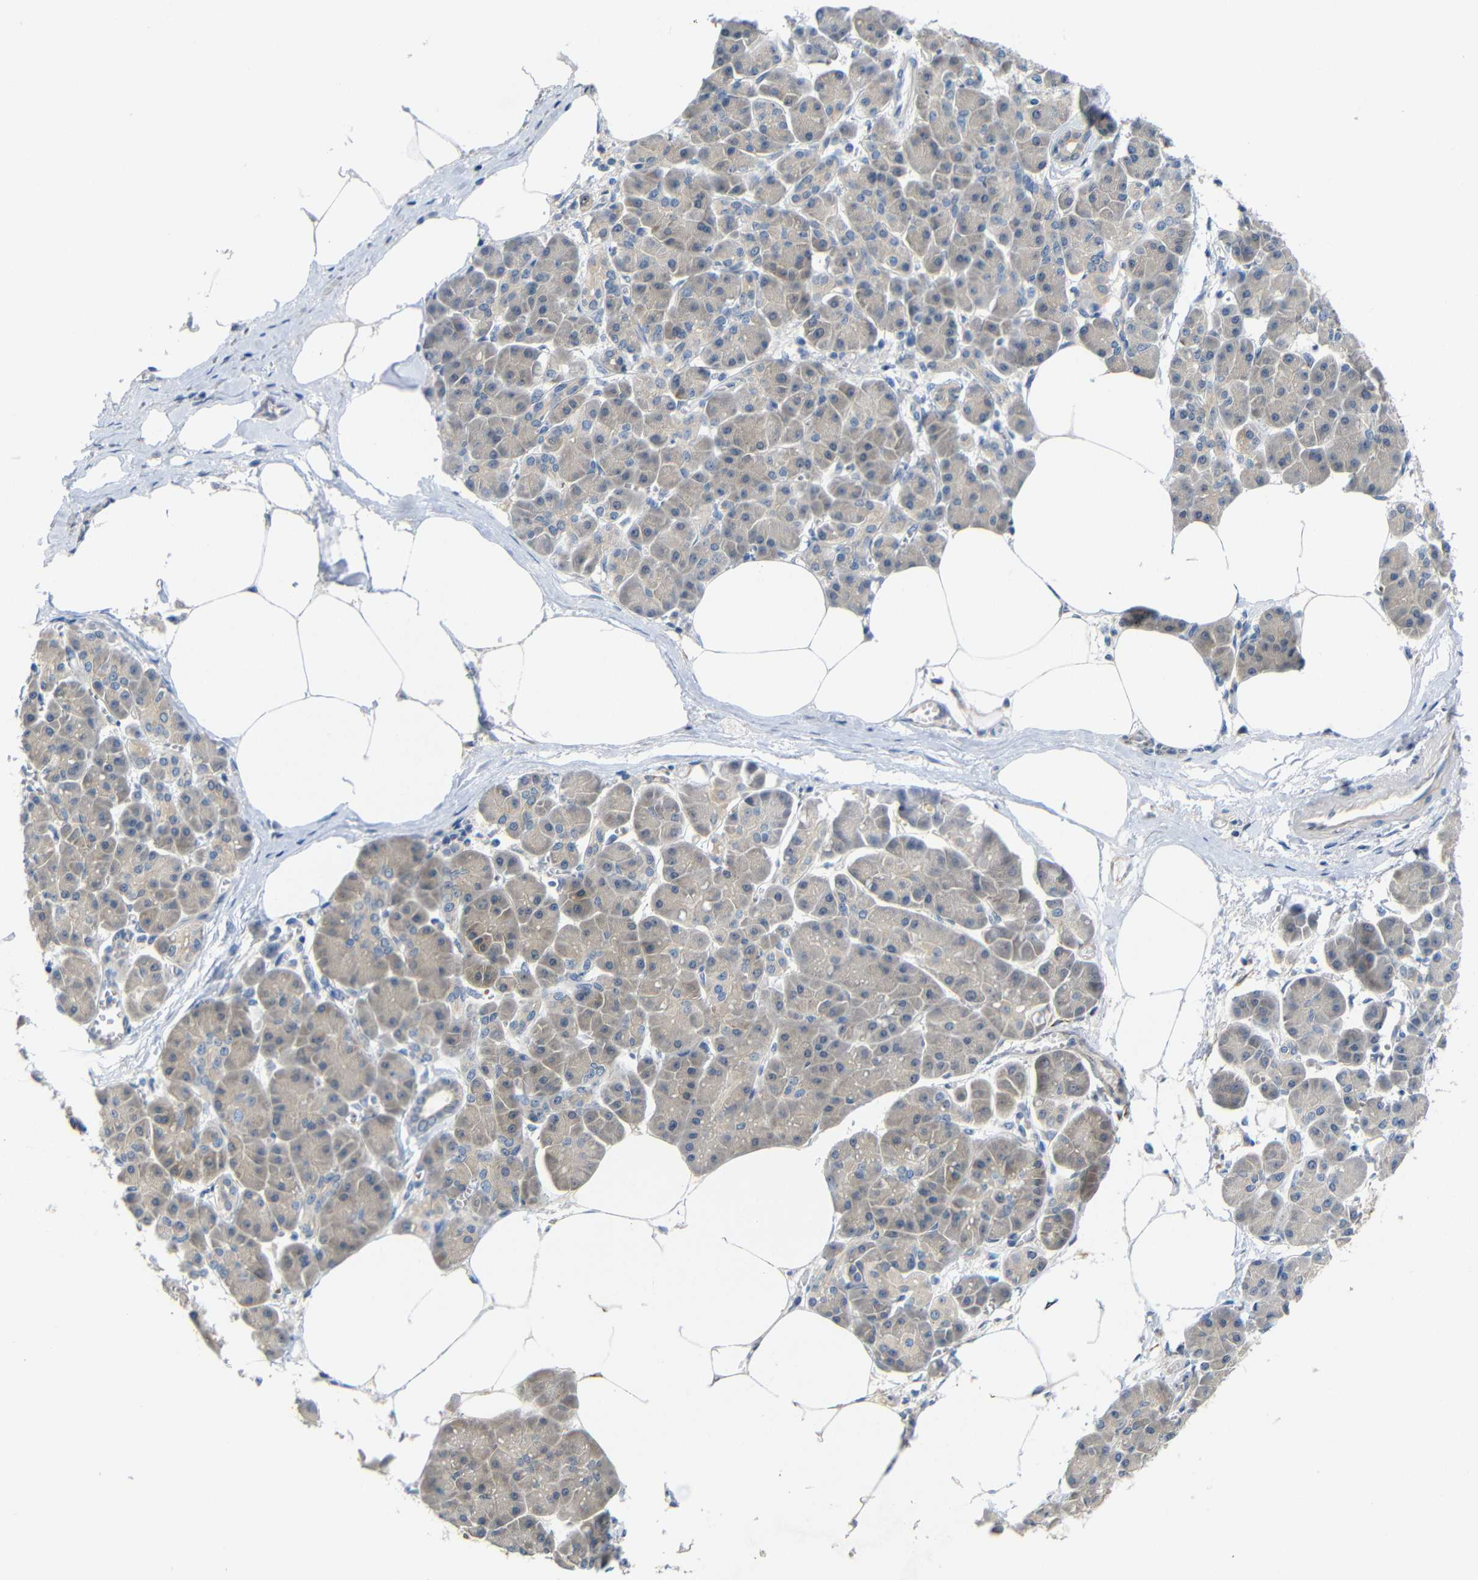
{"staining": {"intensity": "weak", "quantity": ">75%", "location": "cytoplasmic/membranous"}, "tissue": "pancreatic cancer", "cell_type": "Tumor cells", "image_type": "cancer", "snomed": [{"axis": "morphology", "description": "Adenocarcinoma, NOS"}, {"axis": "topography", "description": "Pancreas"}], "caption": "Pancreatic cancer (adenocarcinoma) was stained to show a protein in brown. There is low levels of weak cytoplasmic/membranous positivity in approximately >75% of tumor cells.", "gene": "TBC1D32", "patient": {"sex": "female", "age": 70}}